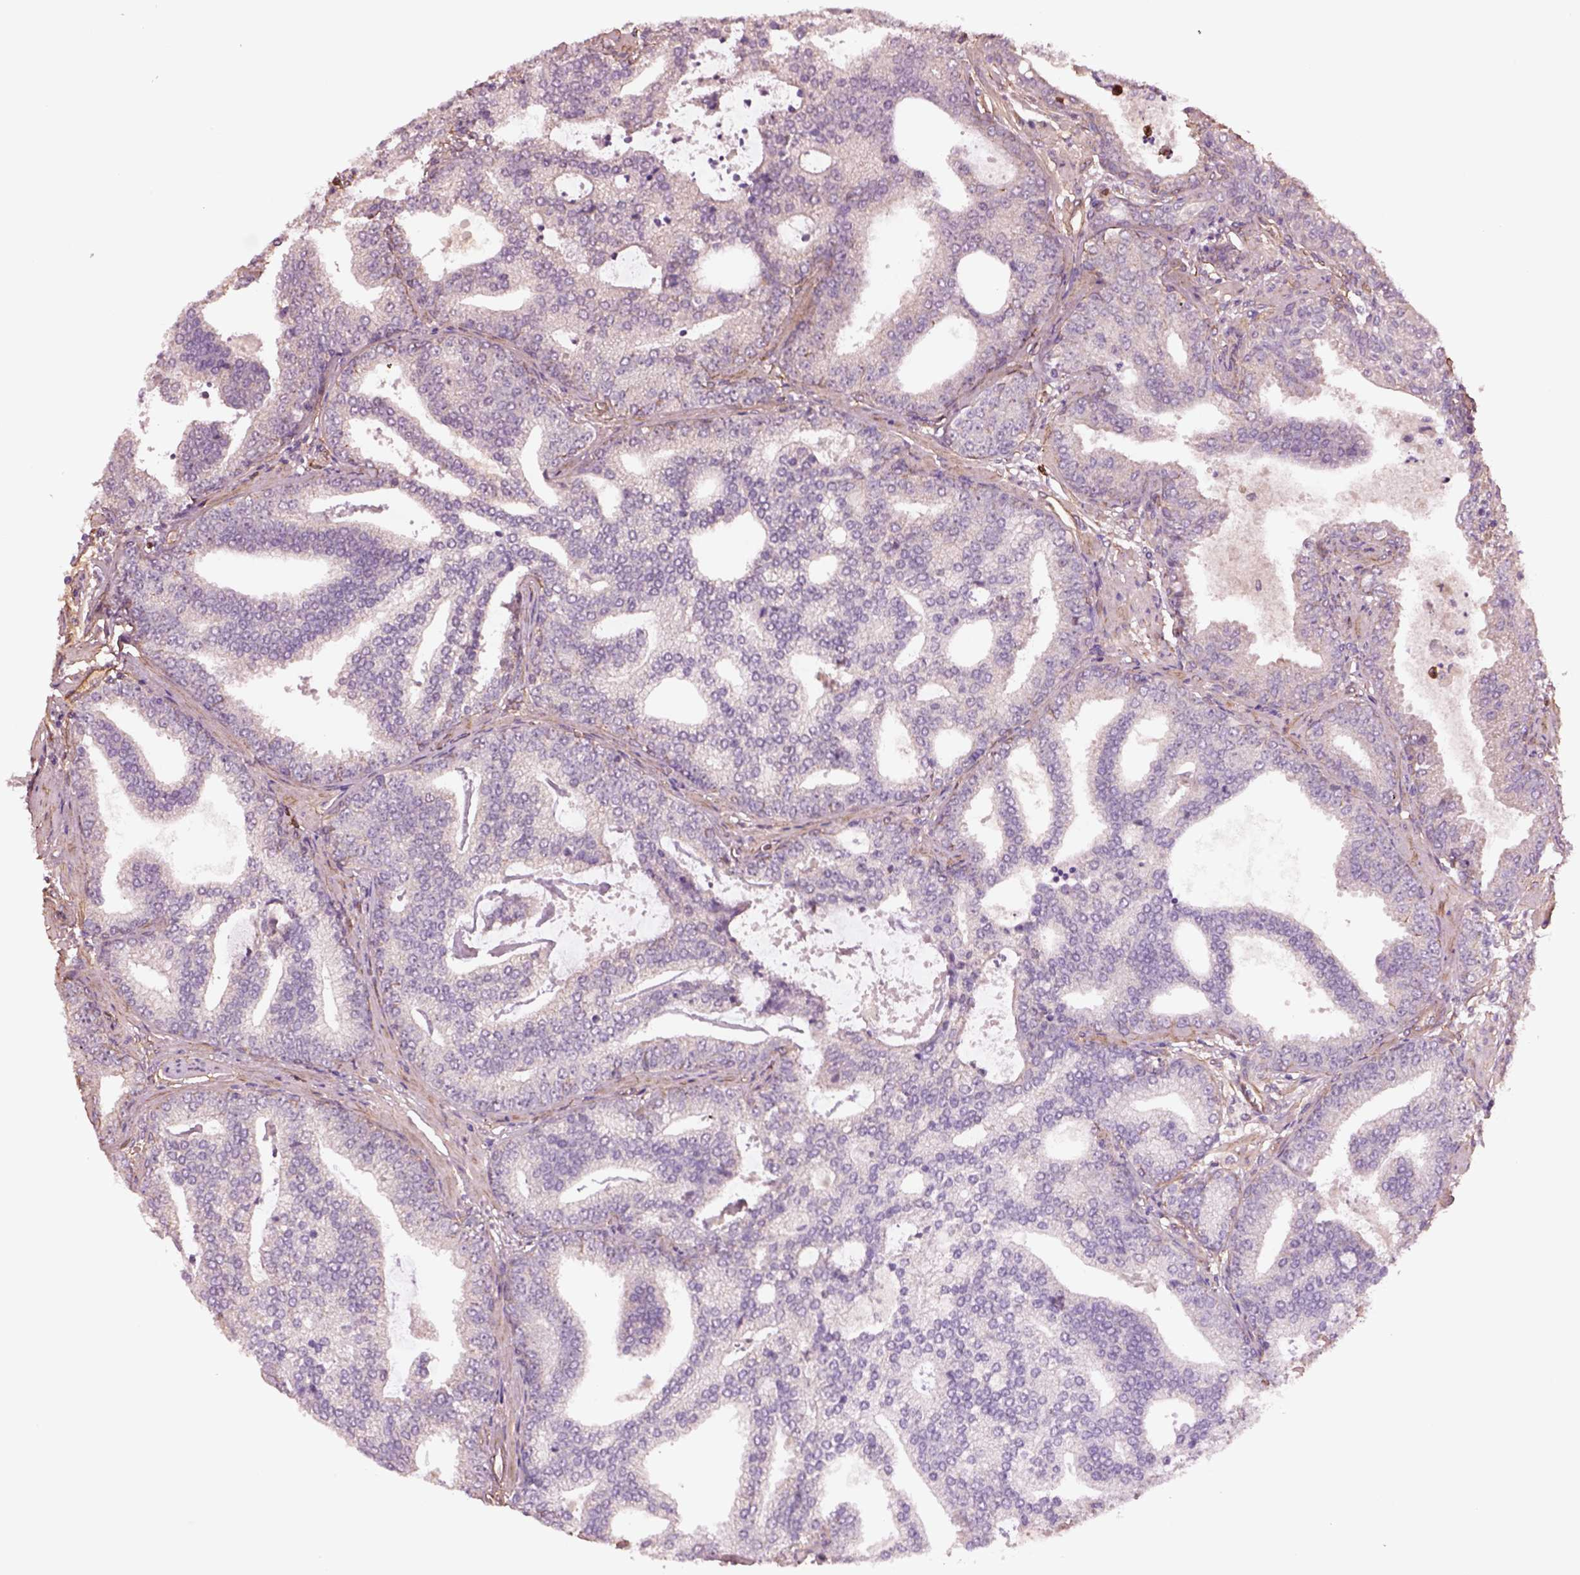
{"staining": {"intensity": "negative", "quantity": "none", "location": "none"}, "tissue": "prostate cancer", "cell_type": "Tumor cells", "image_type": "cancer", "snomed": [{"axis": "morphology", "description": "Adenocarcinoma, NOS"}, {"axis": "topography", "description": "Prostate"}], "caption": "This is an immunohistochemistry micrograph of human prostate cancer. There is no expression in tumor cells.", "gene": "HTR1B", "patient": {"sex": "male", "age": 64}}